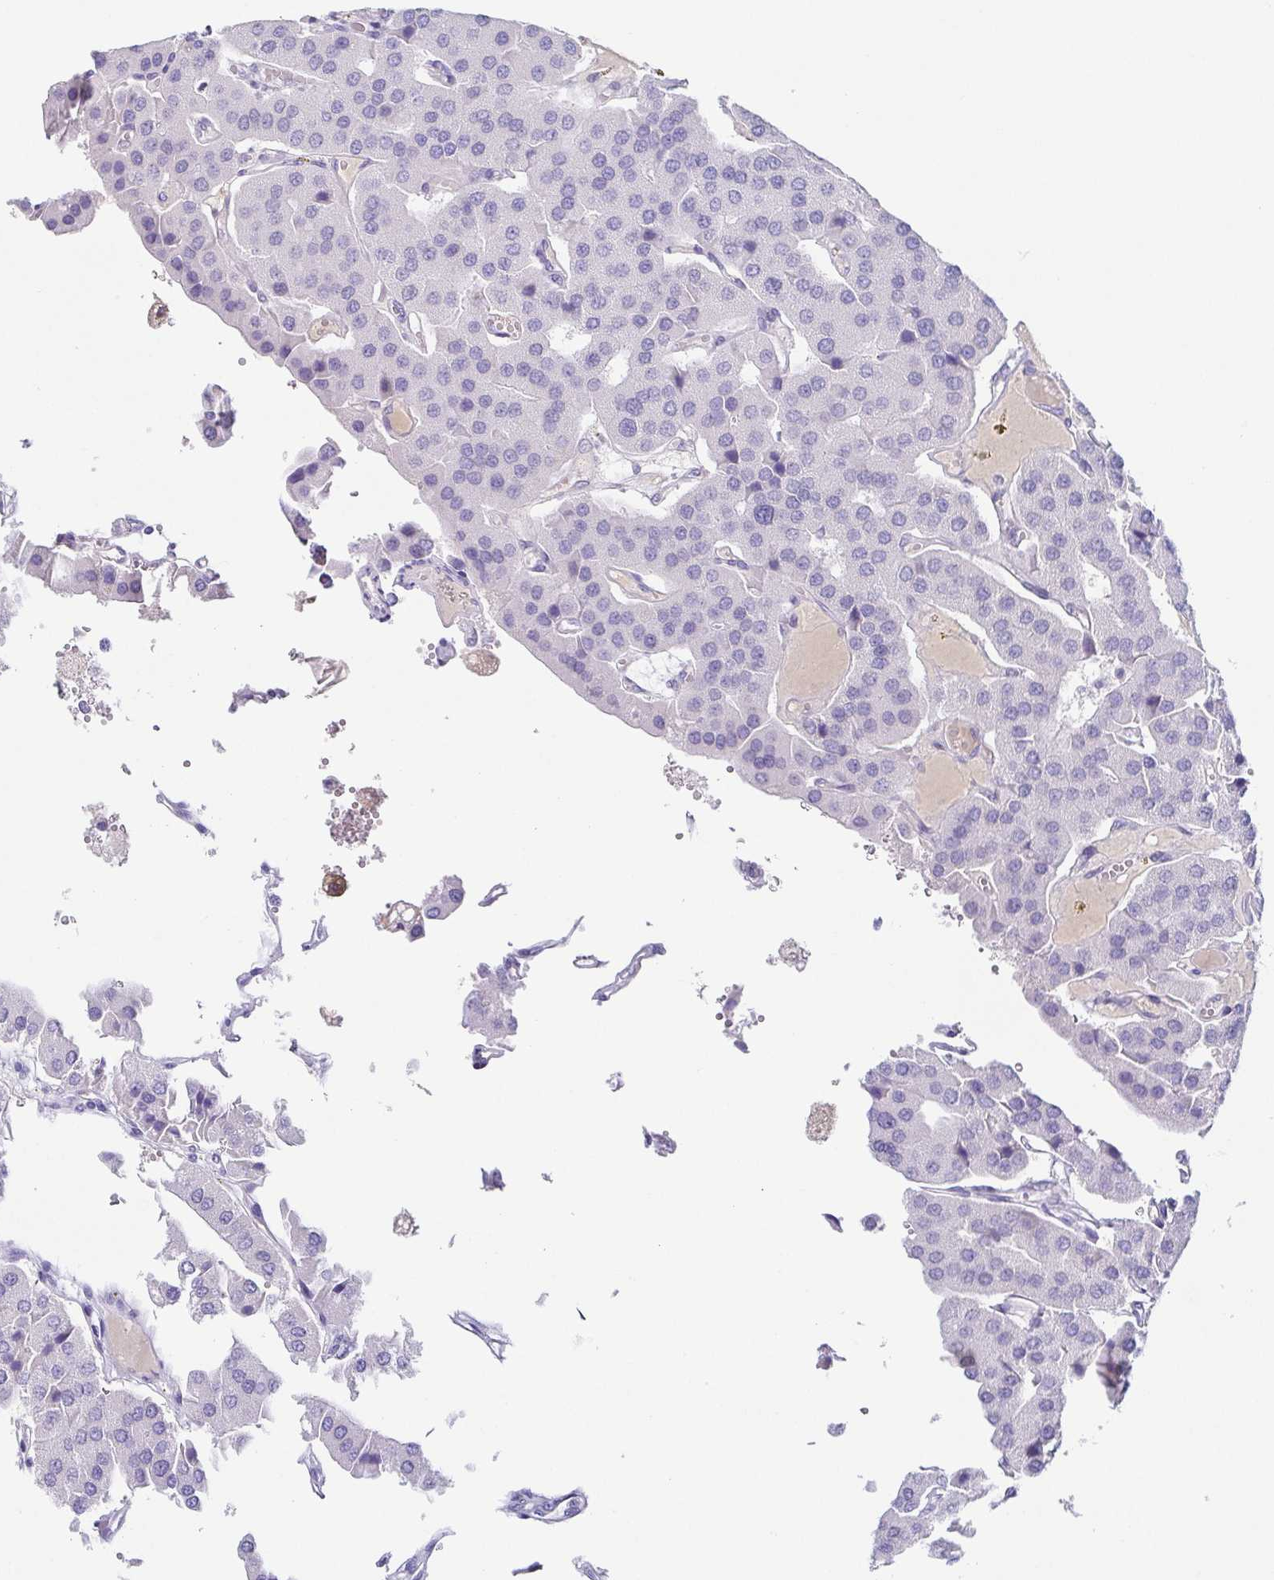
{"staining": {"intensity": "negative", "quantity": "none", "location": "none"}, "tissue": "parathyroid gland", "cell_type": "Glandular cells", "image_type": "normal", "snomed": [{"axis": "morphology", "description": "Normal tissue, NOS"}, {"axis": "morphology", "description": "Adenoma, NOS"}, {"axis": "topography", "description": "Parathyroid gland"}], "caption": "High magnification brightfield microscopy of unremarkable parathyroid gland stained with DAB (brown) and counterstained with hematoxylin (blue): glandular cells show no significant staining.", "gene": "LDLRAD1", "patient": {"sex": "female", "age": 86}}